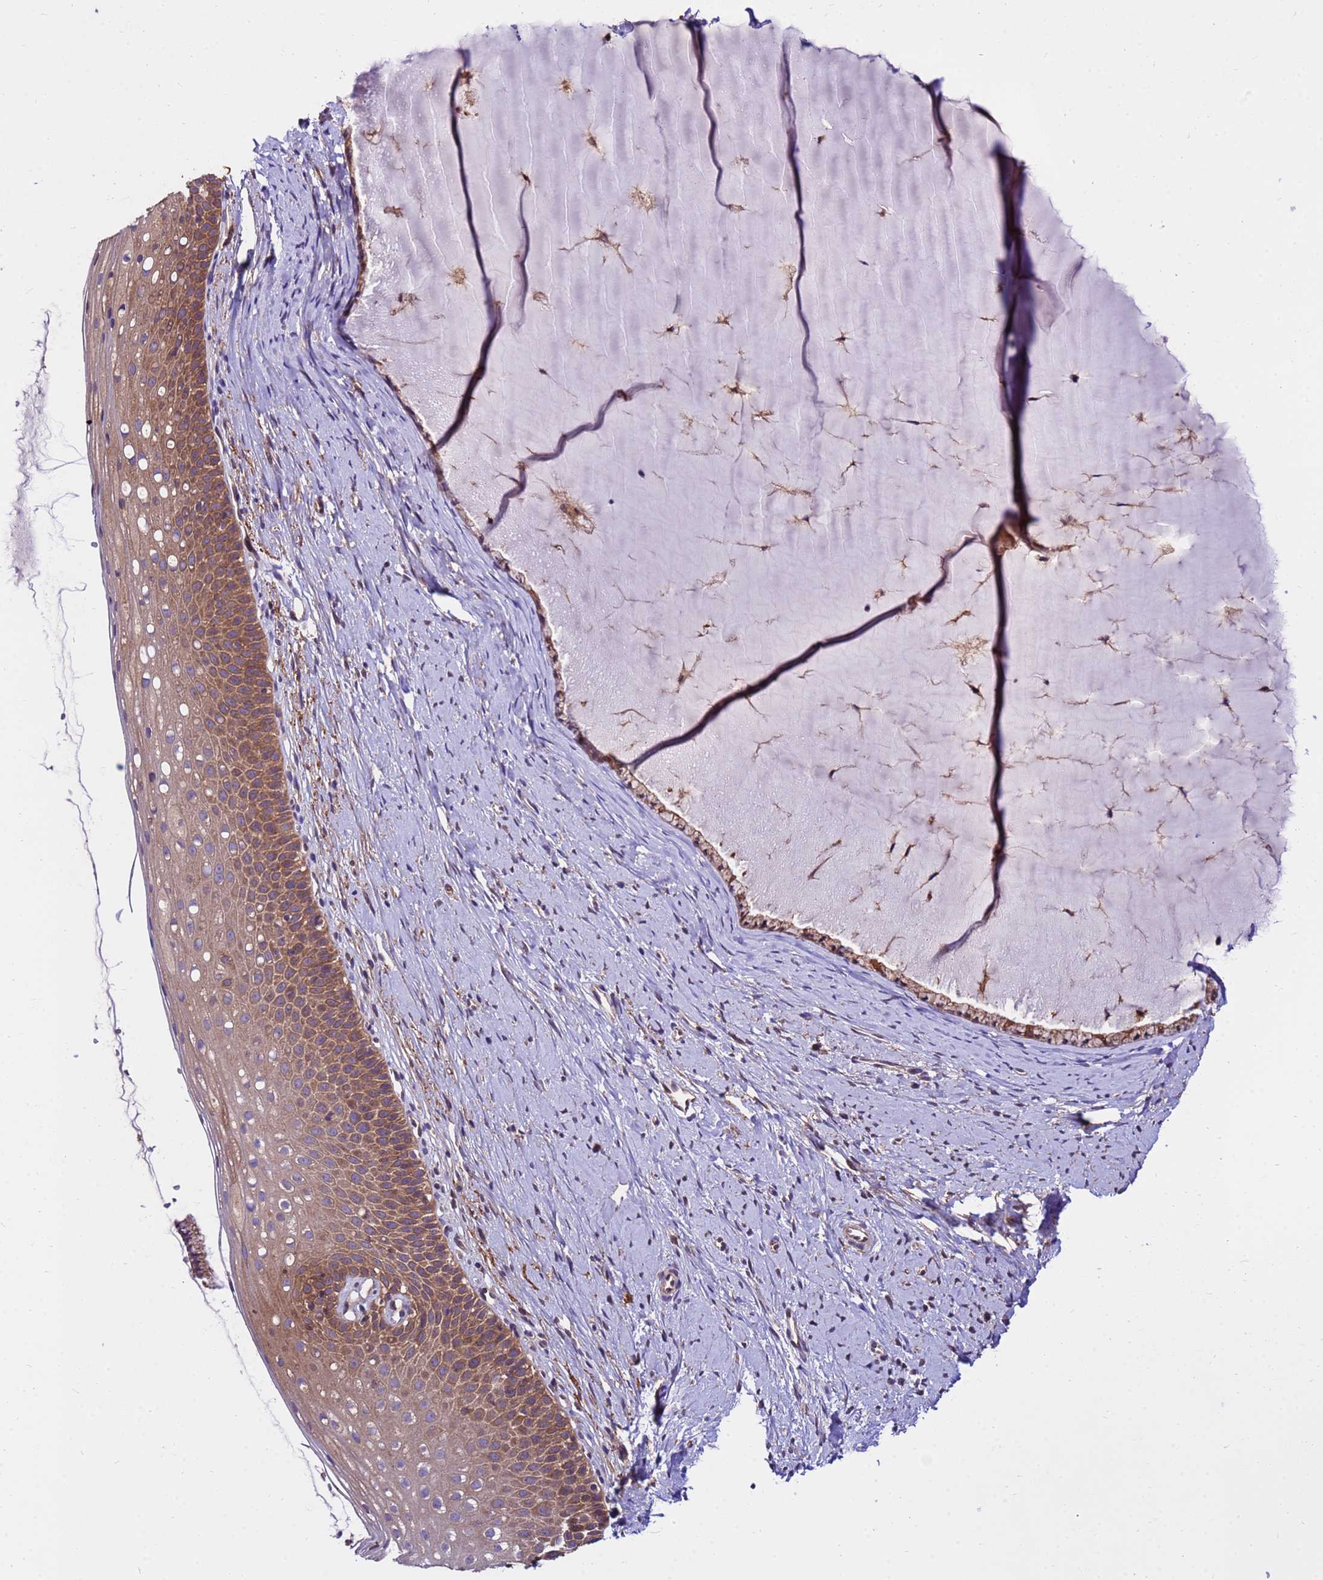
{"staining": {"intensity": "moderate", "quantity": "25%-75%", "location": "cytoplasmic/membranous"}, "tissue": "cervix", "cell_type": "Glandular cells", "image_type": "normal", "snomed": [{"axis": "morphology", "description": "Normal tissue, NOS"}, {"axis": "topography", "description": "Cervix"}], "caption": "Human cervix stained with a brown dye displays moderate cytoplasmic/membranous positive expression in about 25%-75% of glandular cells.", "gene": "GET3", "patient": {"sex": "female", "age": 57}}